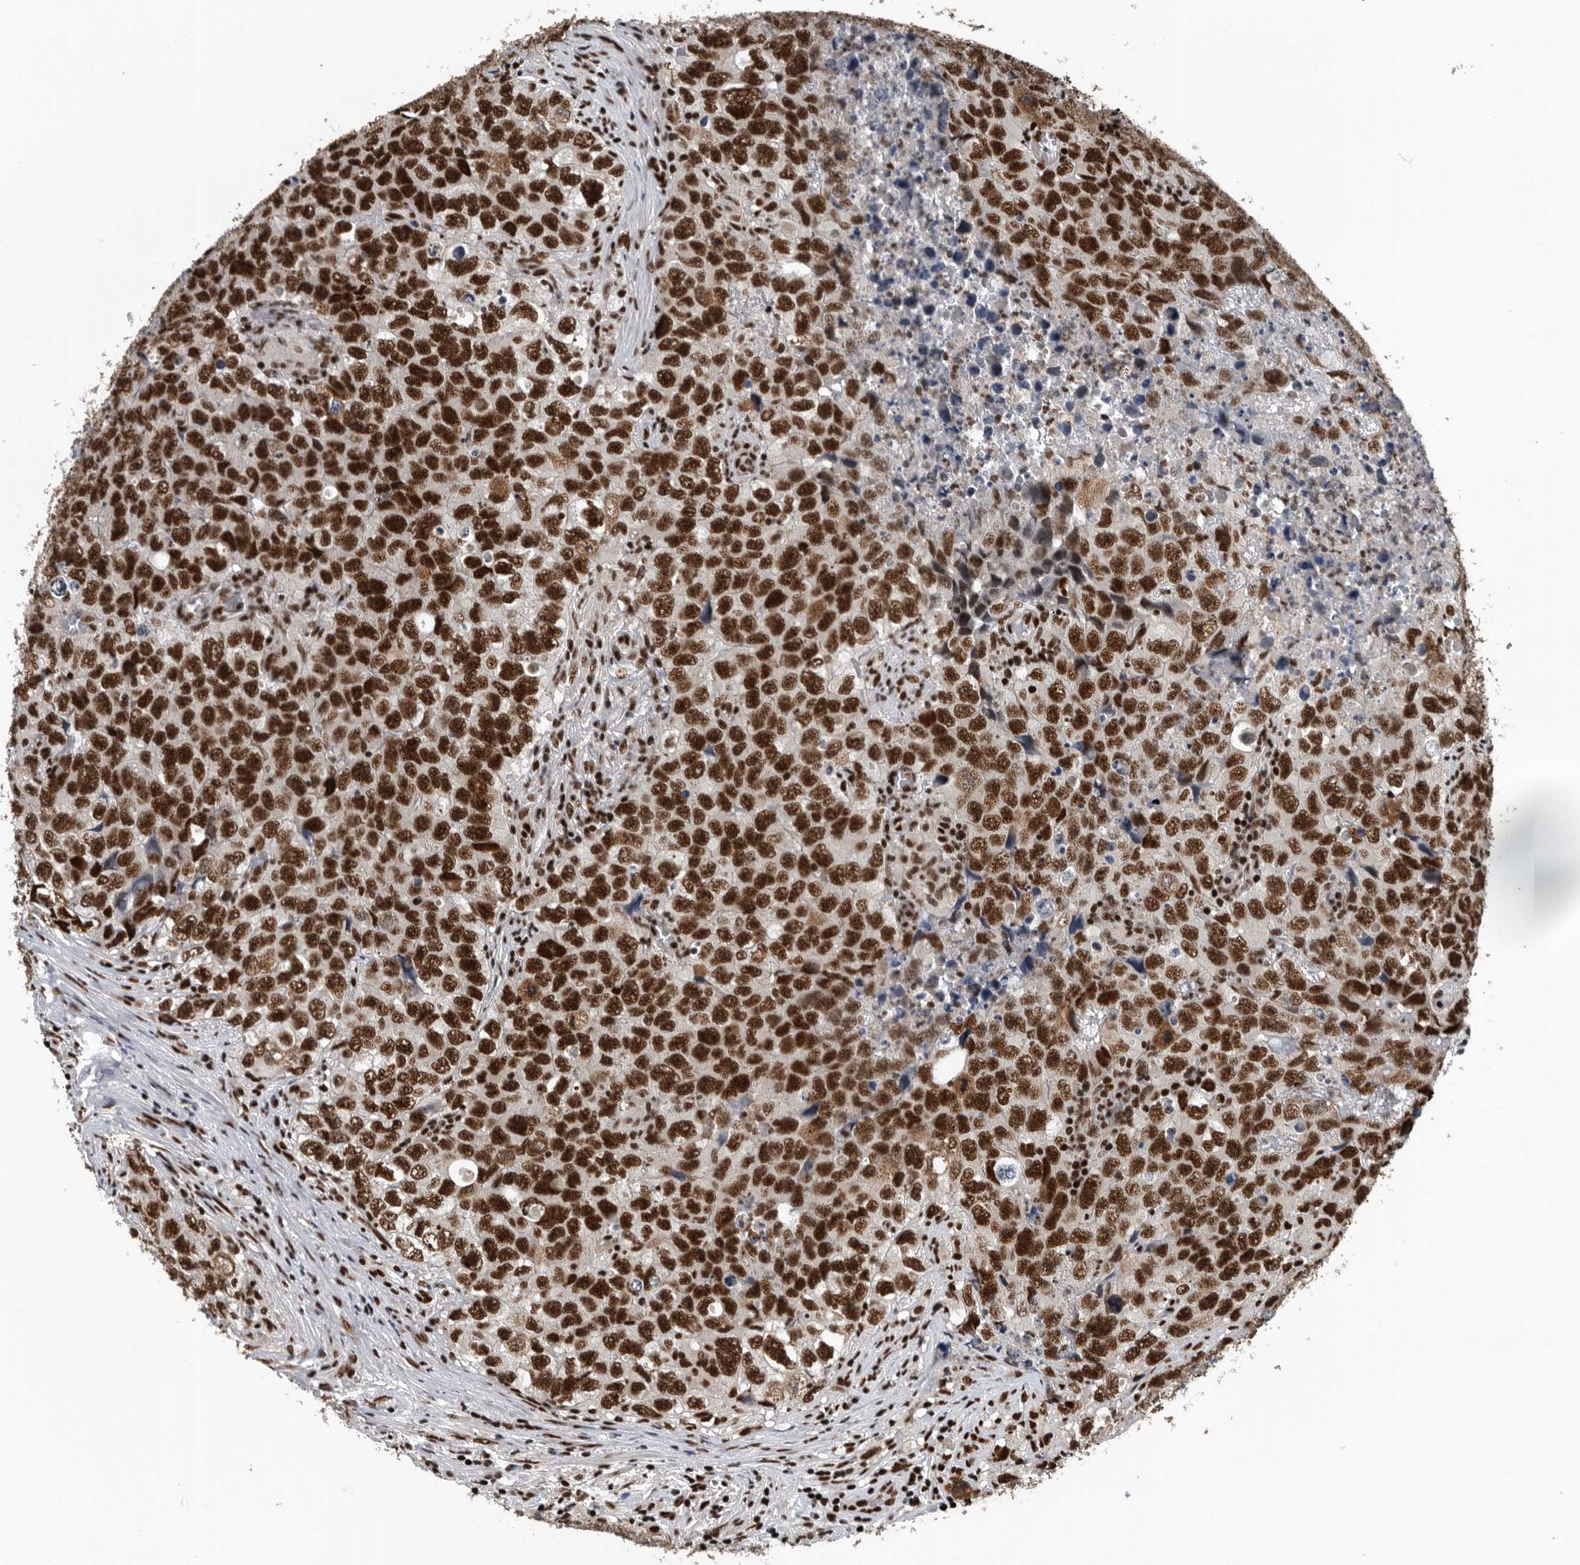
{"staining": {"intensity": "strong", "quantity": ">75%", "location": "nuclear"}, "tissue": "testis cancer", "cell_type": "Tumor cells", "image_type": "cancer", "snomed": [{"axis": "morphology", "description": "Seminoma, NOS"}, {"axis": "morphology", "description": "Carcinoma, Embryonal, NOS"}, {"axis": "topography", "description": "Testis"}], "caption": "A histopathology image of testis cancer (seminoma) stained for a protein displays strong nuclear brown staining in tumor cells. The protein of interest is stained brown, and the nuclei are stained in blue (DAB IHC with brightfield microscopy, high magnification).", "gene": "SENP7", "patient": {"sex": "male", "age": 43}}